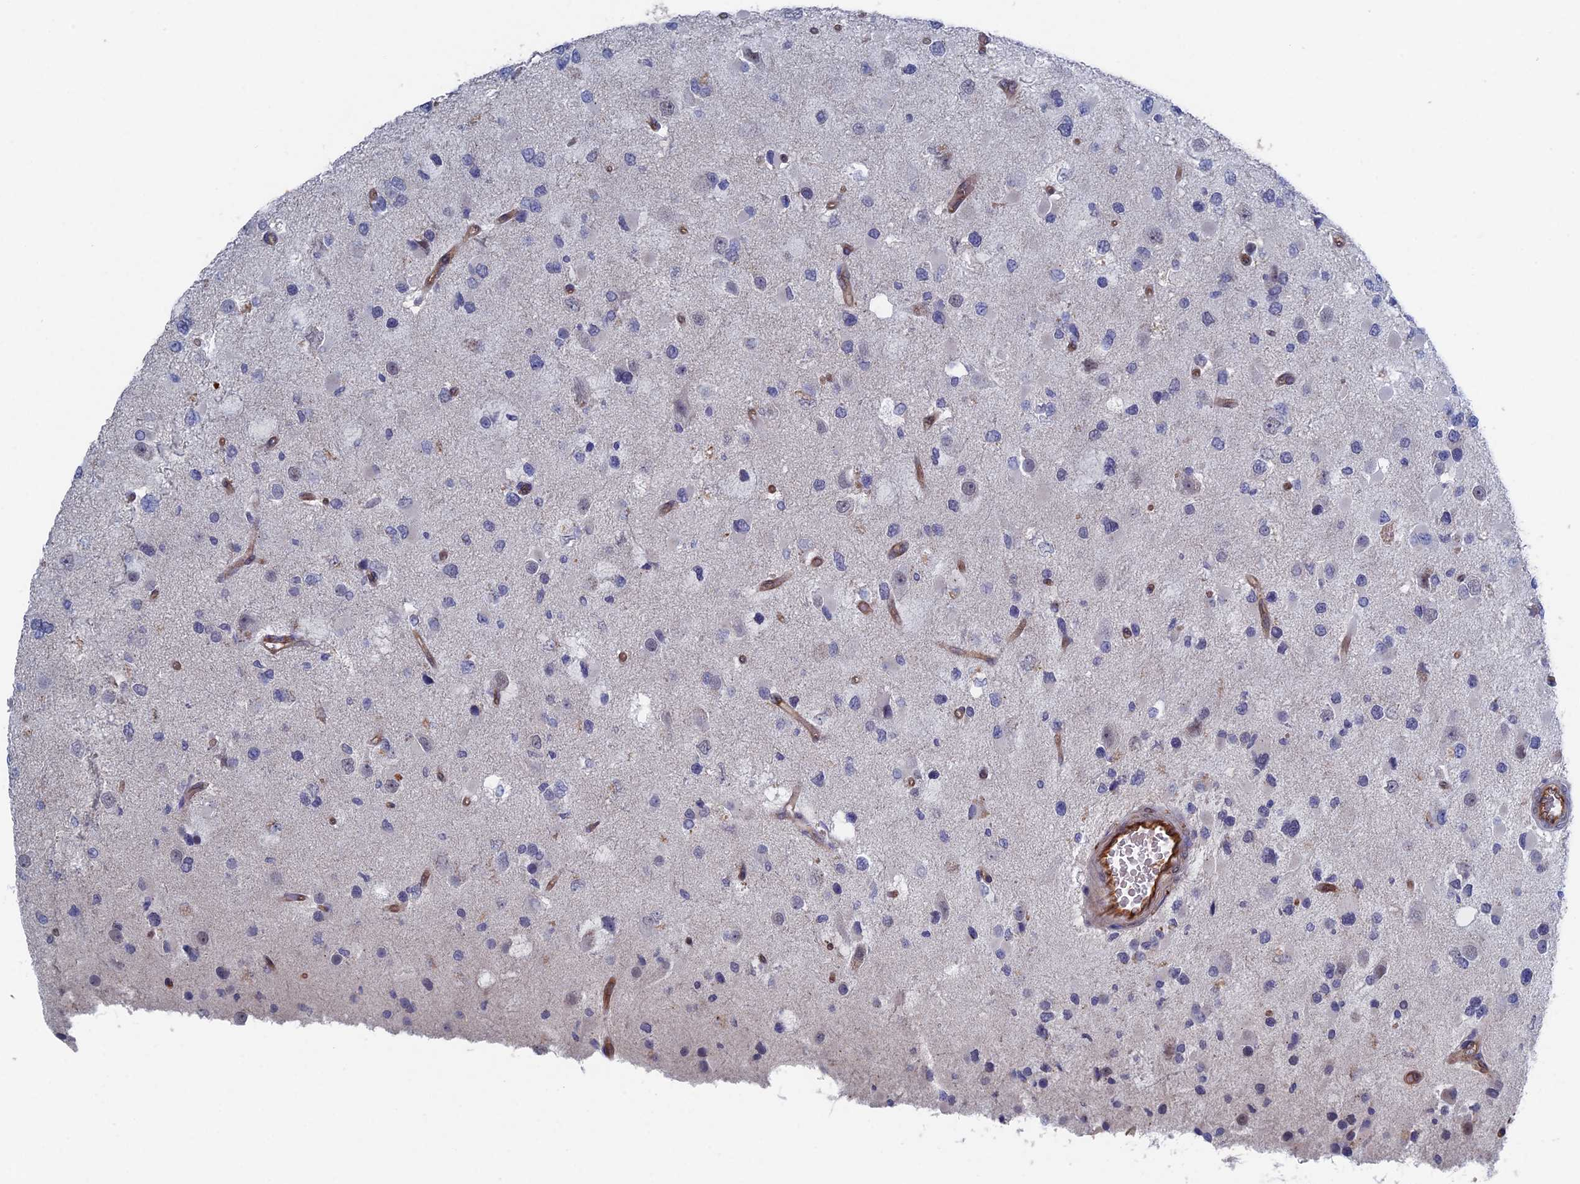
{"staining": {"intensity": "negative", "quantity": "none", "location": "none"}, "tissue": "glioma", "cell_type": "Tumor cells", "image_type": "cancer", "snomed": [{"axis": "morphology", "description": "Glioma, malignant, High grade"}, {"axis": "topography", "description": "Brain"}], "caption": "DAB (3,3'-diaminobenzidine) immunohistochemical staining of human malignant glioma (high-grade) demonstrates no significant staining in tumor cells.", "gene": "ARAP3", "patient": {"sex": "male", "age": 53}}